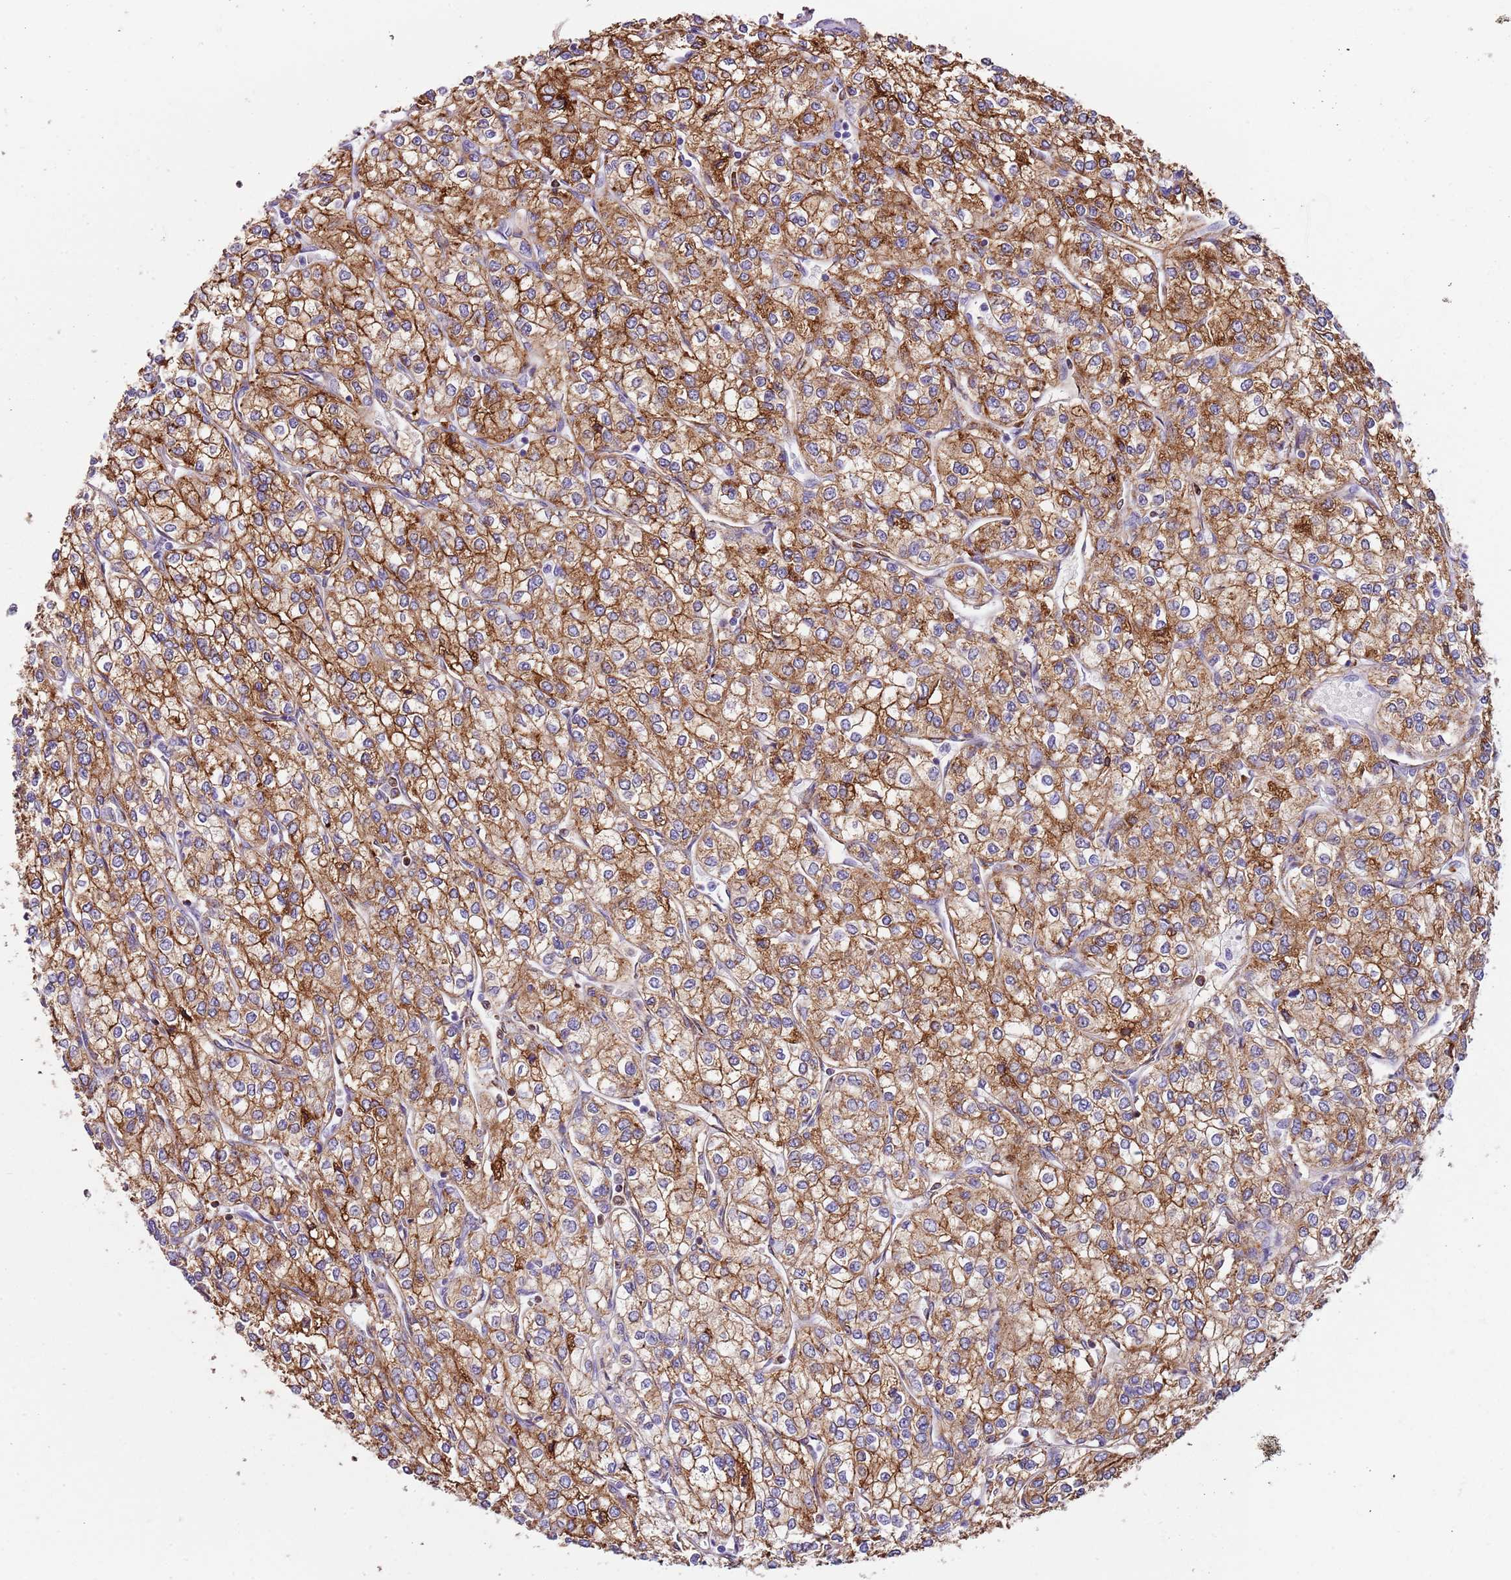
{"staining": {"intensity": "strong", "quantity": ">75%", "location": "cytoplasmic/membranous"}, "tissue": "renal cancer", "cell_type": "Tumor cells", "image_type": "cancer", "snomed": [{"axis": "morphology", "description": "Adenocarcinoma, NOS"}, {"axis": "topography", "description": "Kidney"}], "caption": "The immunohistochemical stain shows strong cytoplasmic/membranous positivity in tumor cells of renal cancer tissue.", "gene": "C2CD3", "patient": {"sex": "male", "age": 80}}